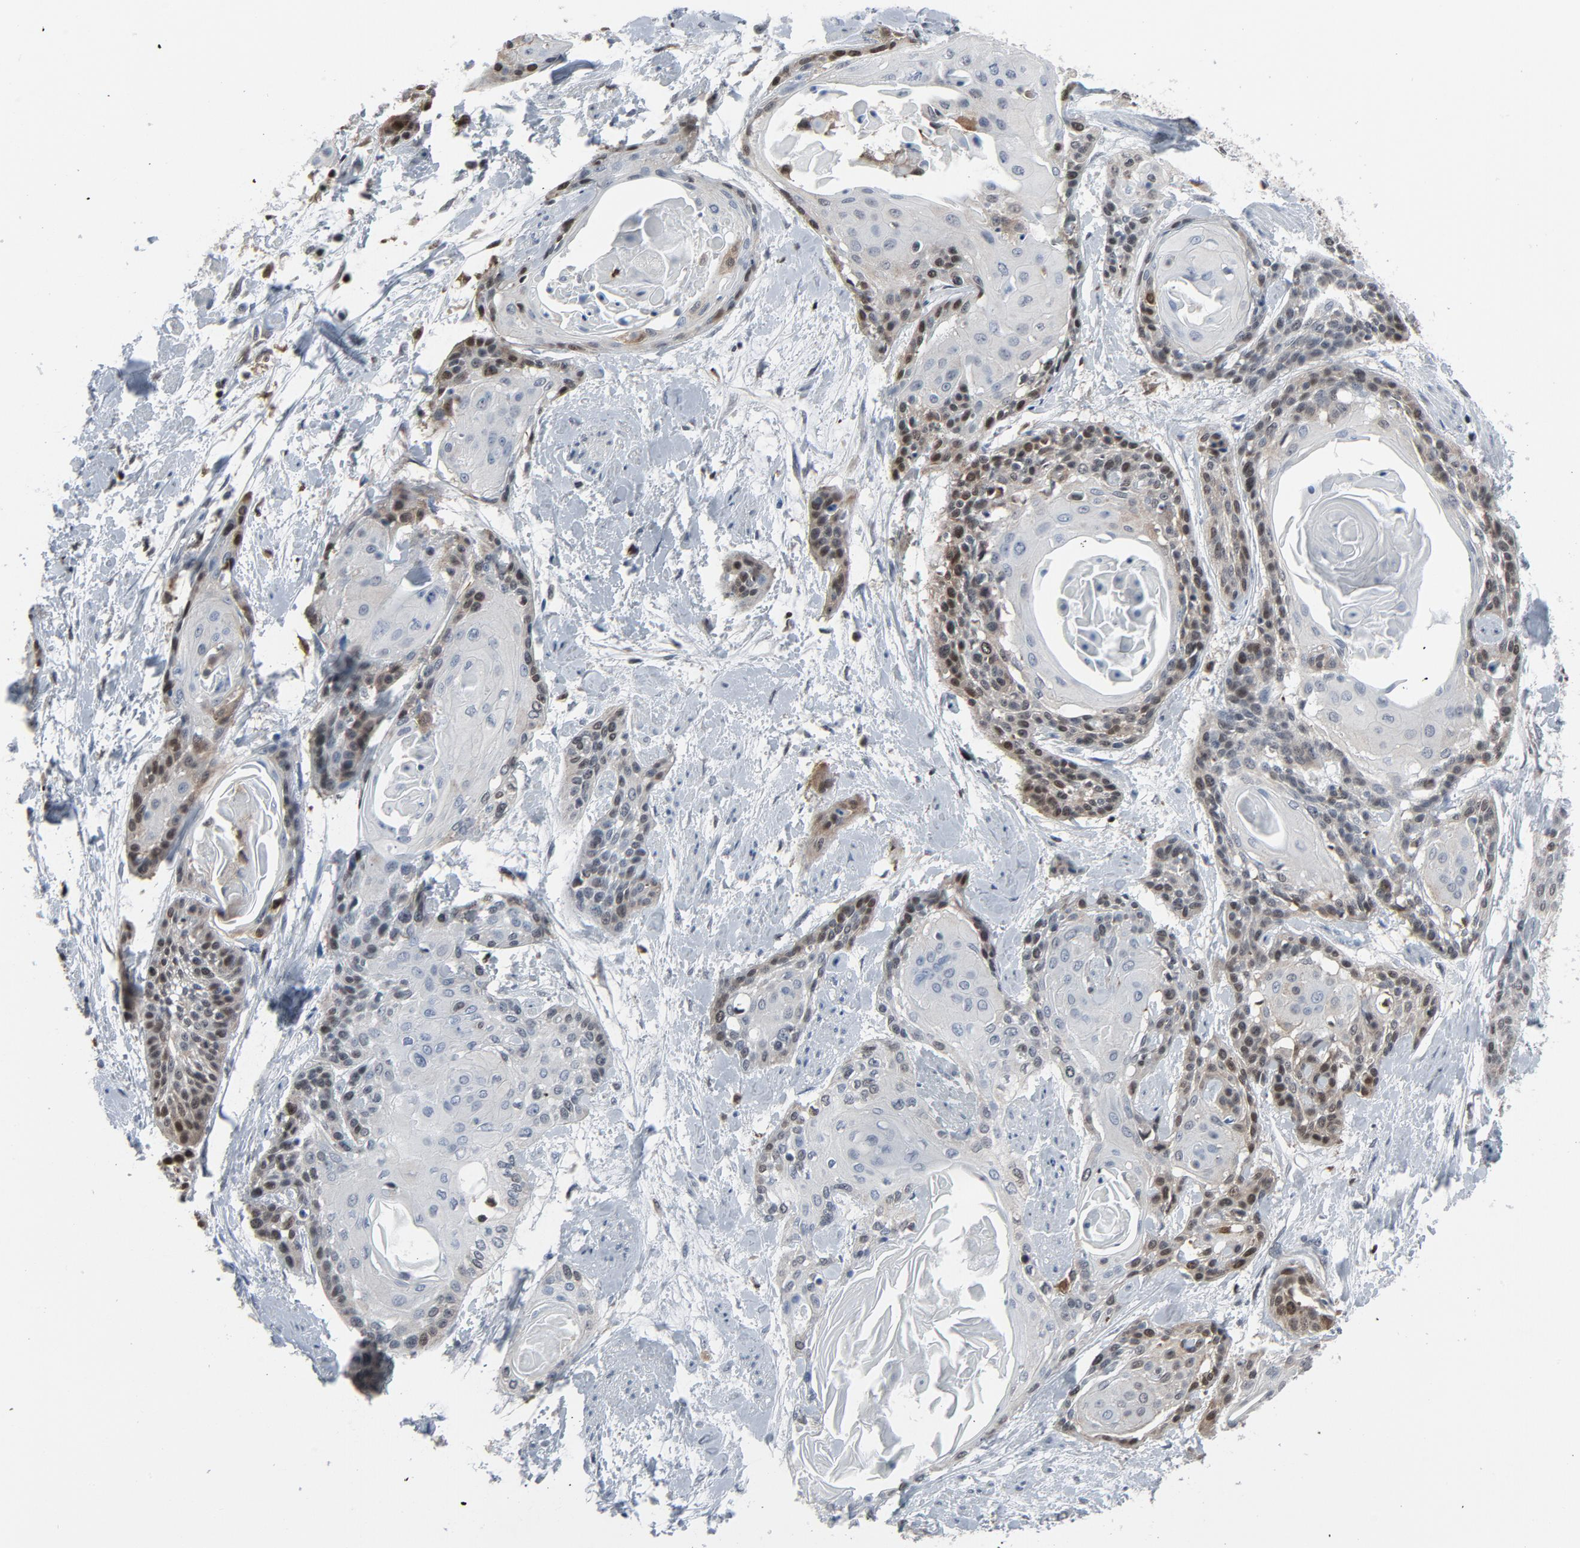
{"staining": {"intensity": "moderate", "quantity": "<25%", "location": "cytoplasmic/membranous,nuclear"}, "tissue": "cervical cancer", "cell_type": "Tumor cells", "image_type": "cancer", "snomed": [{"axis": "morphology", "description": "Squamous cell carcinoma, NOS"}, {"axis": "topography", "description": "Cervix"}], "caption": "Protein staining of squamous cell carcinoma (cervical) tissue displays moderate cytoplasmic/membranous and nuclear staining in about <25% of tumor cells.", "gene": "STAT5A", "patient": {"sex": "female", "age": 57}}